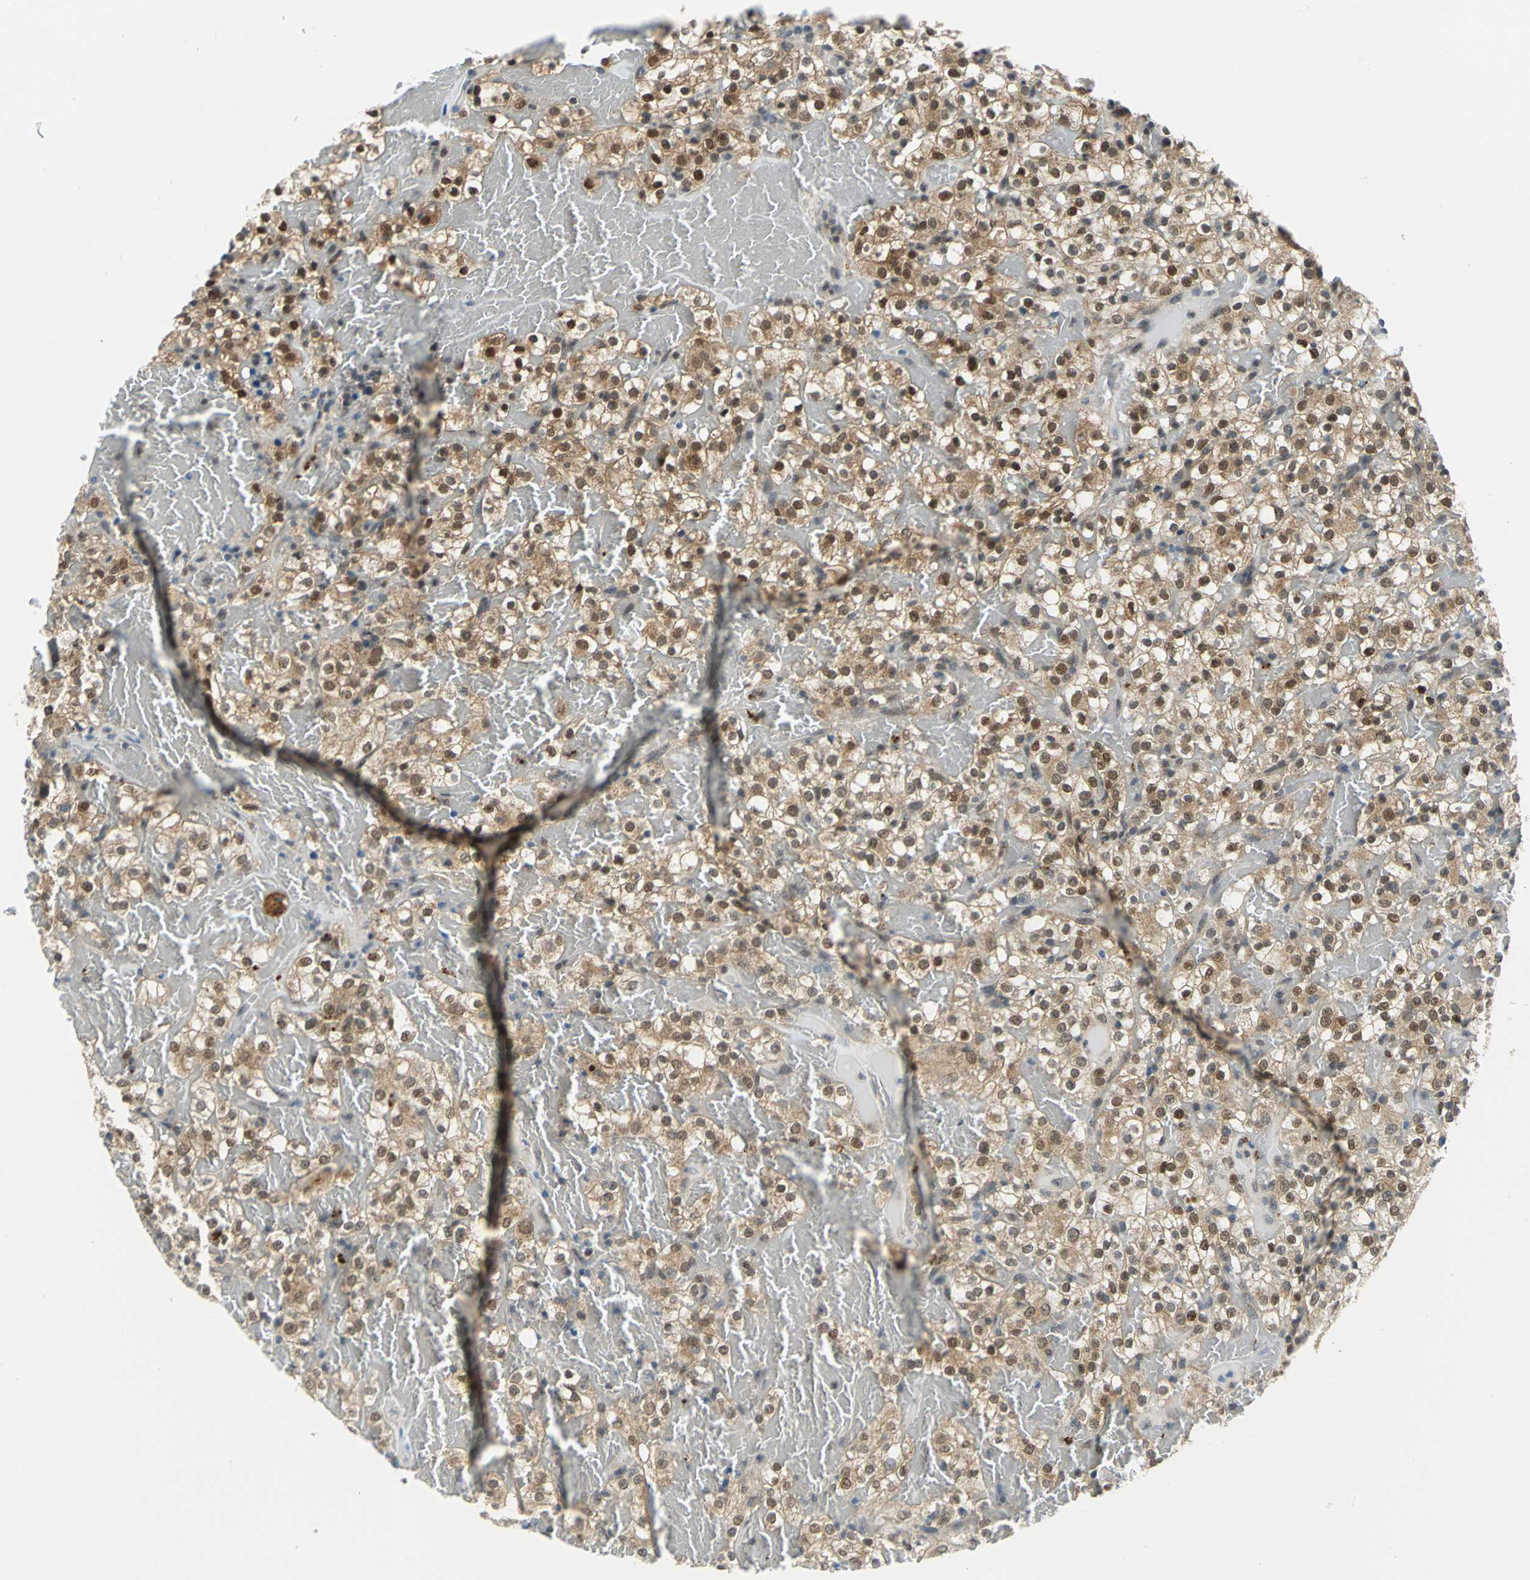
{"staining": {"intensity": "moderate", "quantity": ">75%", "location": "cytoplasmic/membranous,nuclear"}, "tissue": "renal cancer", "cell_type": "Tumor cells", "image_type": "cancer", "snomed": [{"axis": "morphology", "description": "Normal tissue, NOS"}, {"axis": "morphology", "description": "Adenocarcinoma, NOS"}, {"axis": "topography", "description": "Kidney"}], "caption": "This is a histology image of IHC staining of renal adenocarcinoma, which shows moderate positivity in the cytoplasmic/membranous and nuclear of tumor cells.", "gene": "PIN1", "patient": {"sex": "female", "age": 72}}